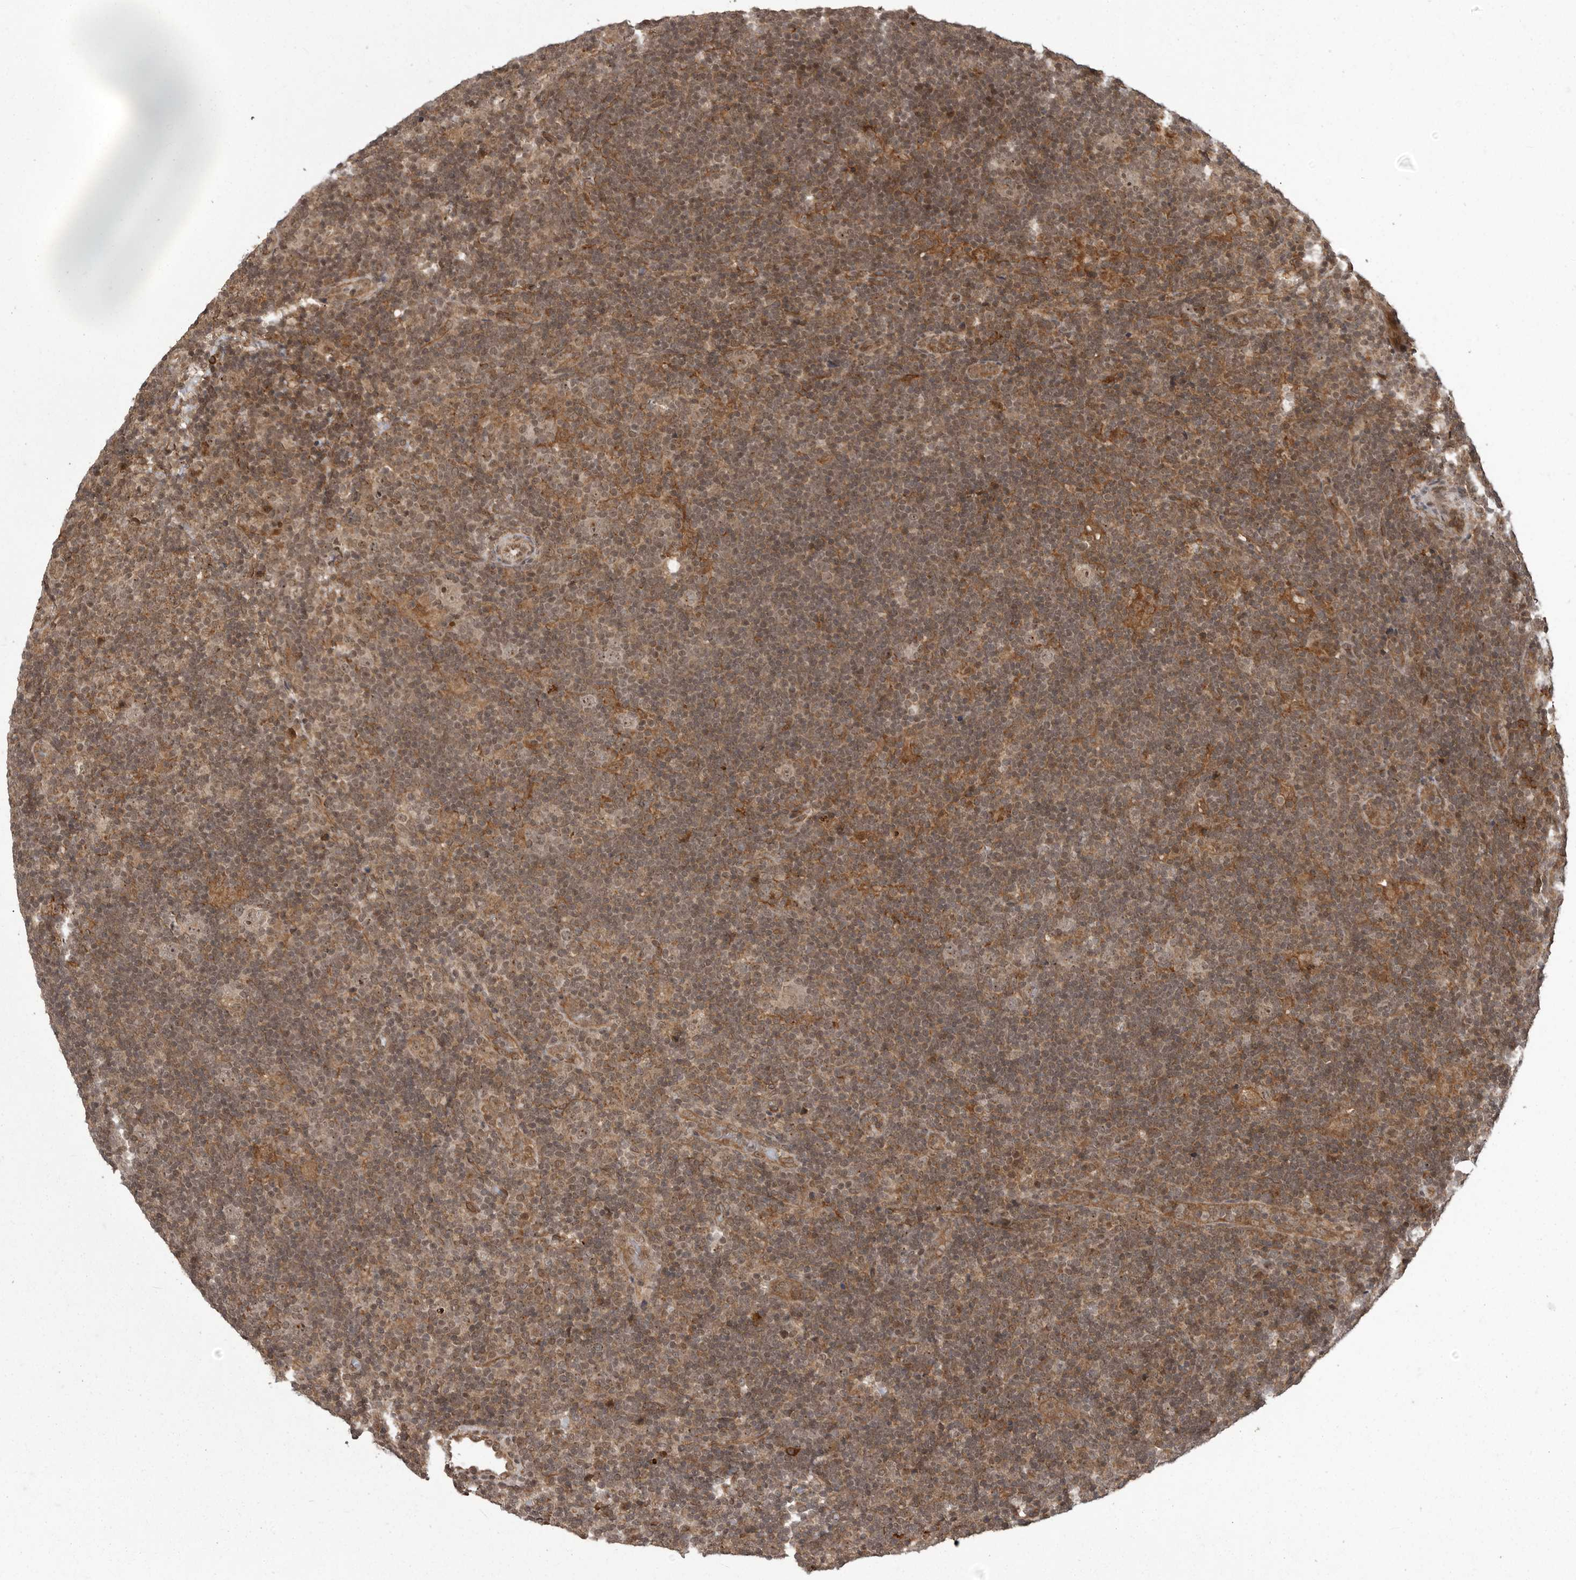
{"staining": {"intensity": "moderate", "quantity": "25%-75%", "location": "nuclear"}, "tissue": "lymphoma", "cell_type": "Tumor cells", "image_type": "cancer", "snomed": [{"axis": "morphology", "description": "Hodgkin's disease, NOS"}, {"axis": "topography", "description": "Lymph node"}], "caption": "Human Hodgkin's disease stained with a brown dye displays moderate nuclear positive staining in approximately 25%-75% of tumor cells.", "gene": "DNAJC8", "patient": {"sex": "female", "age": 57}}